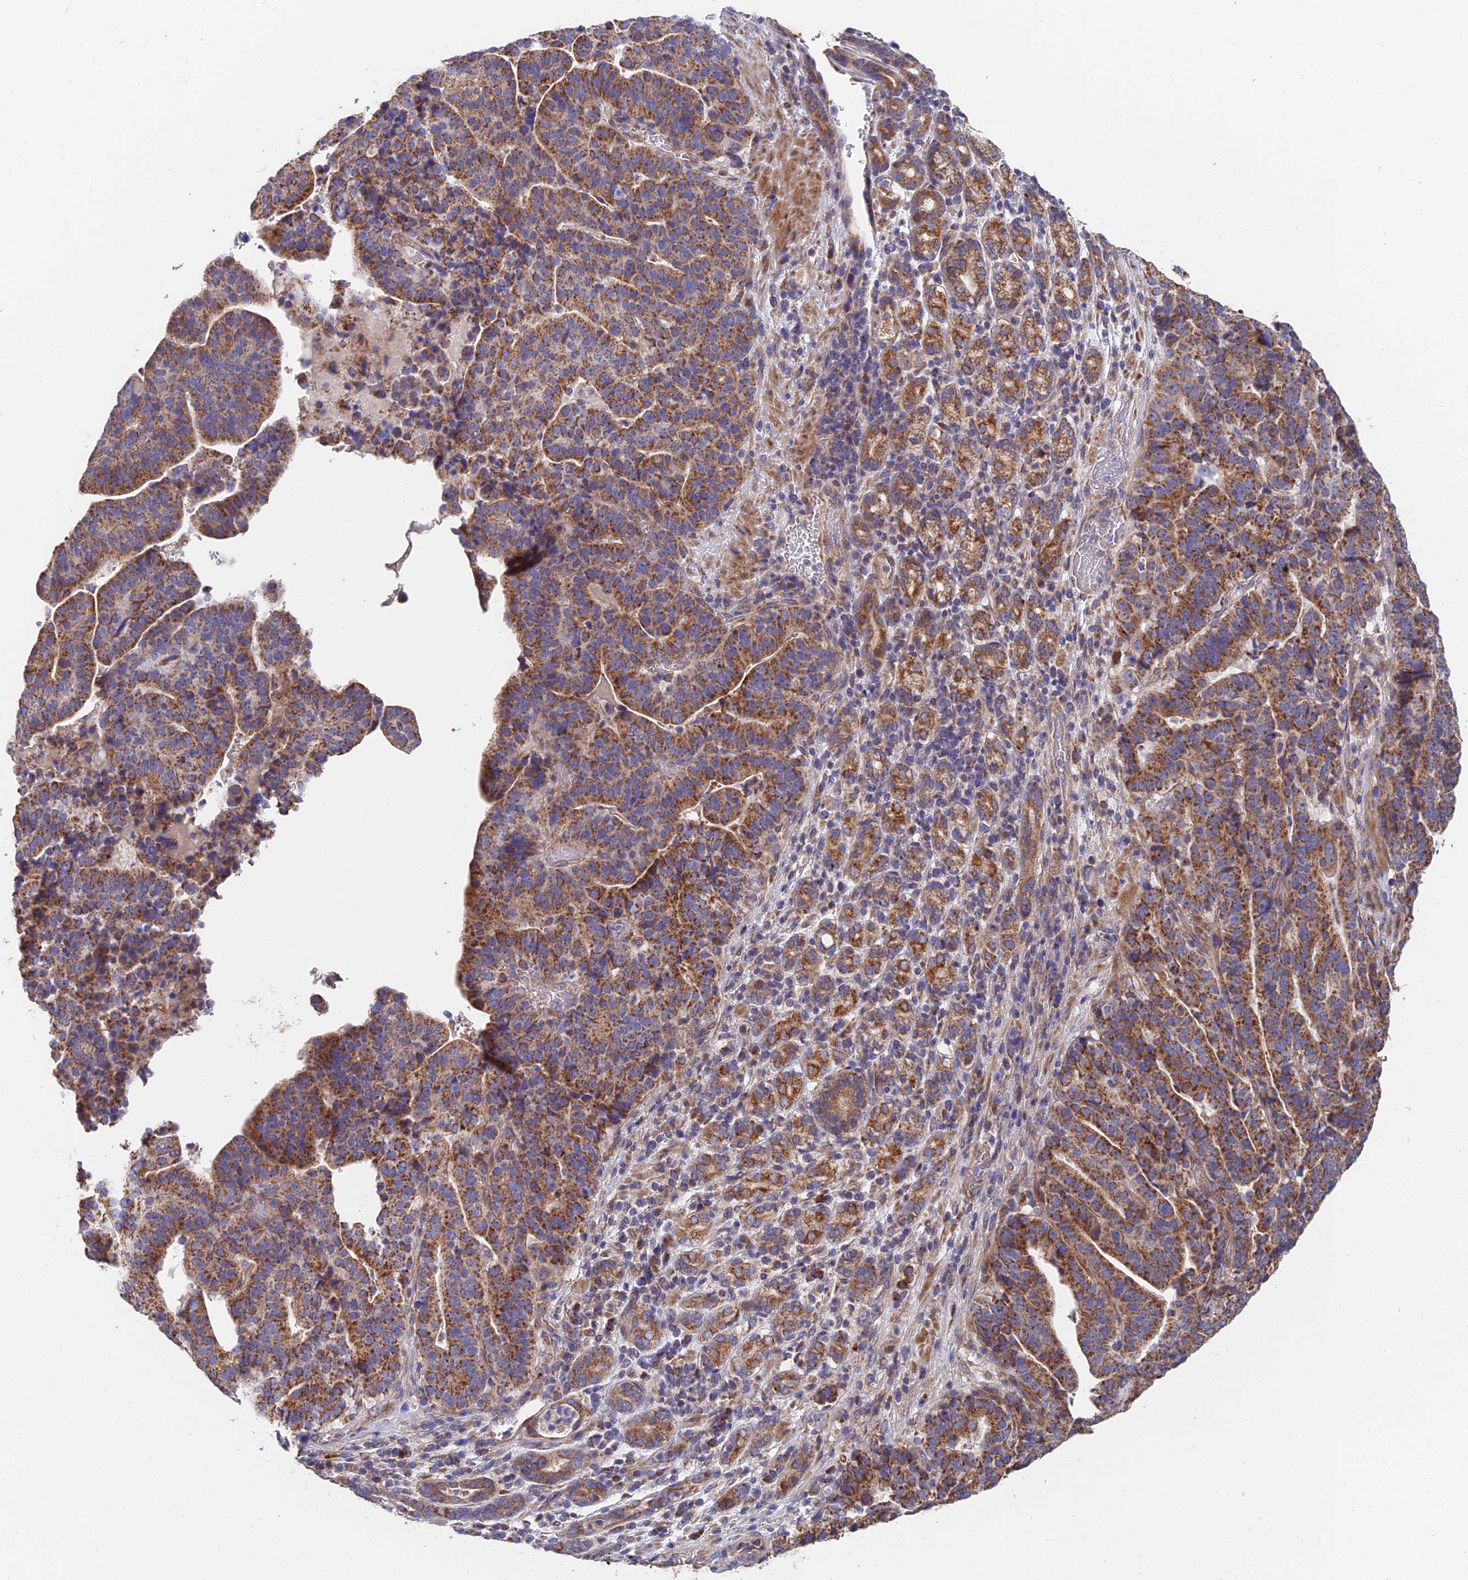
{"staining": {"intensity": "strong", "quantity": ">75%", "location": "cytoplasmic/membranous"}, "tissue": "stomach cancer", "cell_type": "Tumor cells", "image_type": "cancer", "snomed": [{"axis": "morphology", "description": "Adenocarcinoma, NOS"}, {"axis": "topography", "description": "Stomach"}], "caption": "This histopathology image exhibits IHC staining of stomach cancer, with high strong cytoplasmic/membranous staining in approximately >75% of tumor cells.", "gene": "ECSIT", "patient": {"sex": "male", "age": 48}}